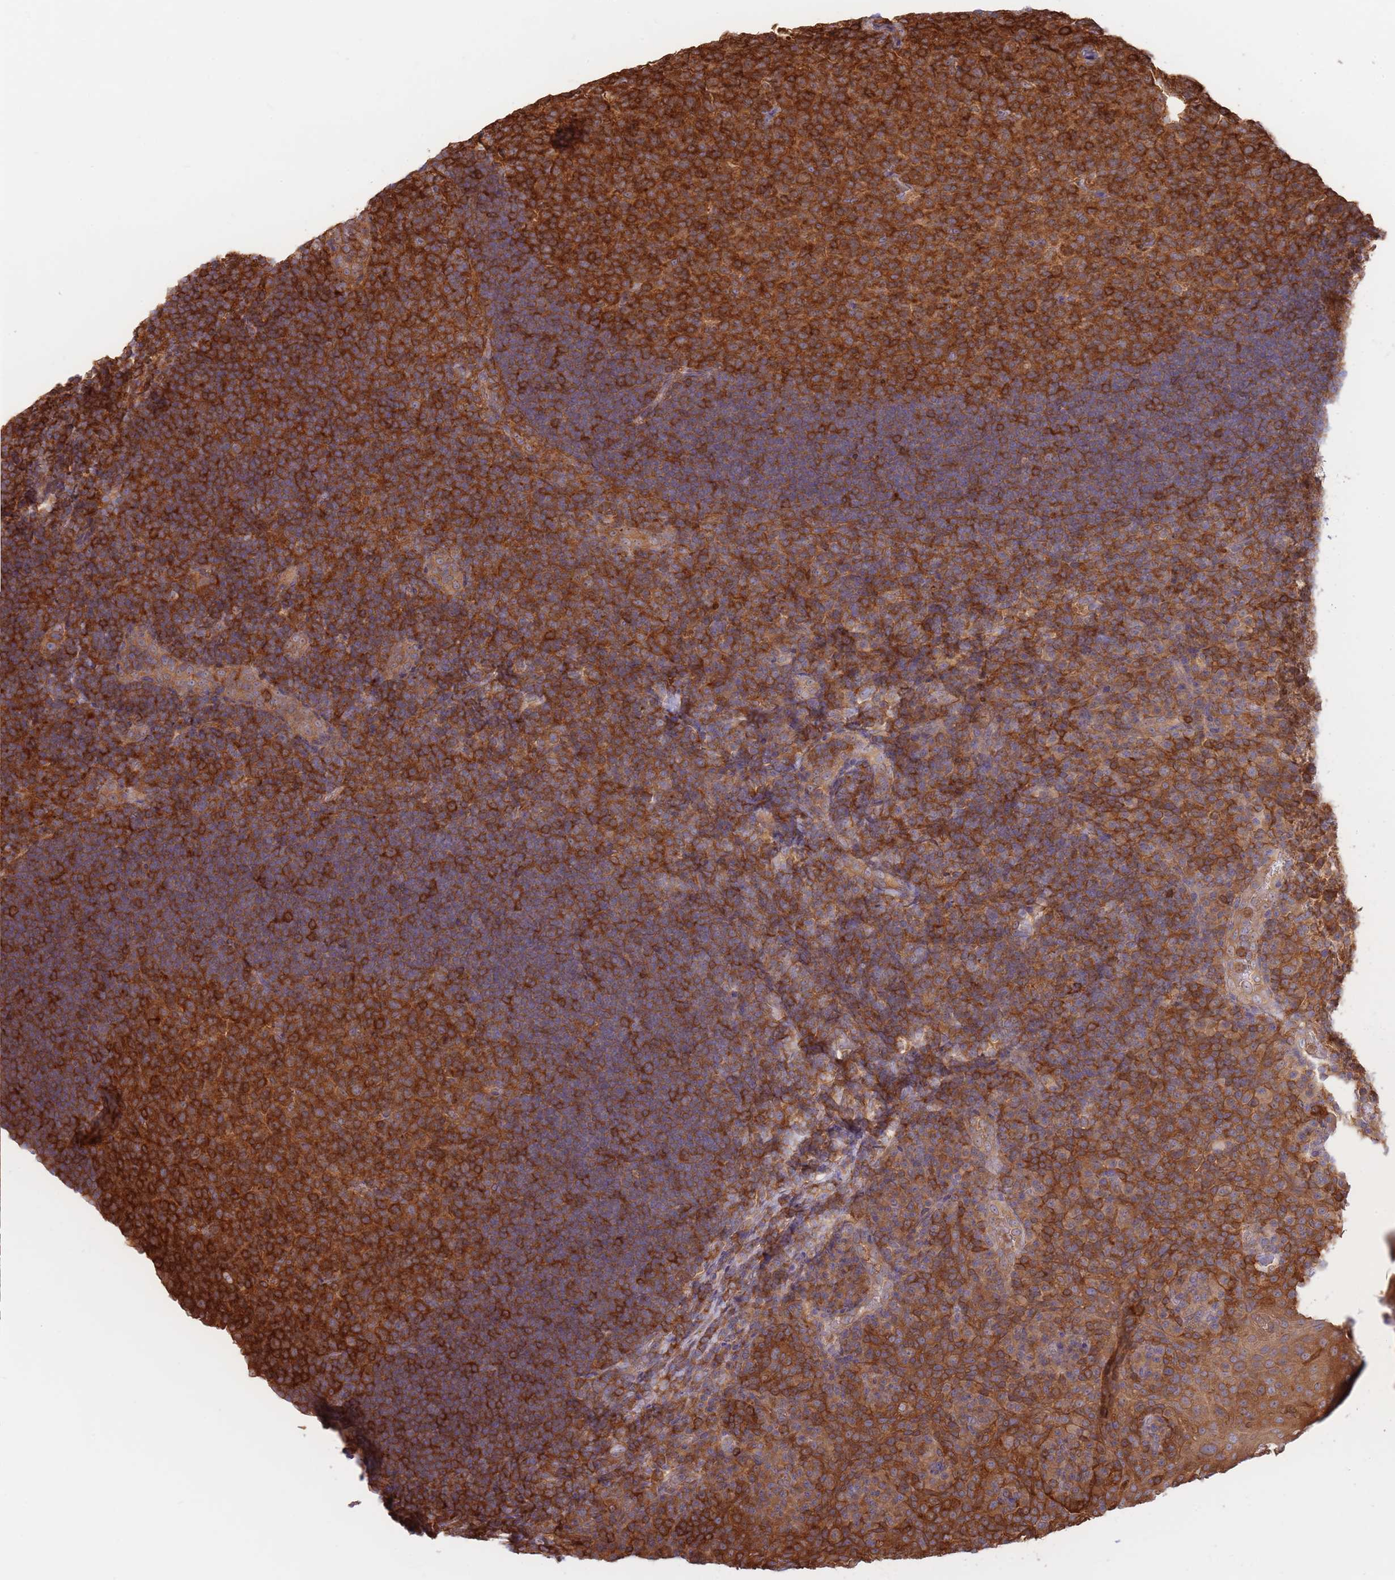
{"staining": {"intensity": "strong", "quantity": ">75%", "location": "cytoplasmic/membranous"}, "tissue": "tonsil", "cell_type": "Germinal center cells", "image_type": "normal", "snomed": [{"axis": "morphology", "description": "Normal tissue, NOS"}, {"axis": "topography", "description": "Tonsil"}], "caption": "Brown immunohistochemical staining in benign tonsil displays strong cytoplasmic/membranous expression in approximately >75% of germinal center cells.", "gene": "SLC4A9", "patient": {"sex": "female", "age": 10}}